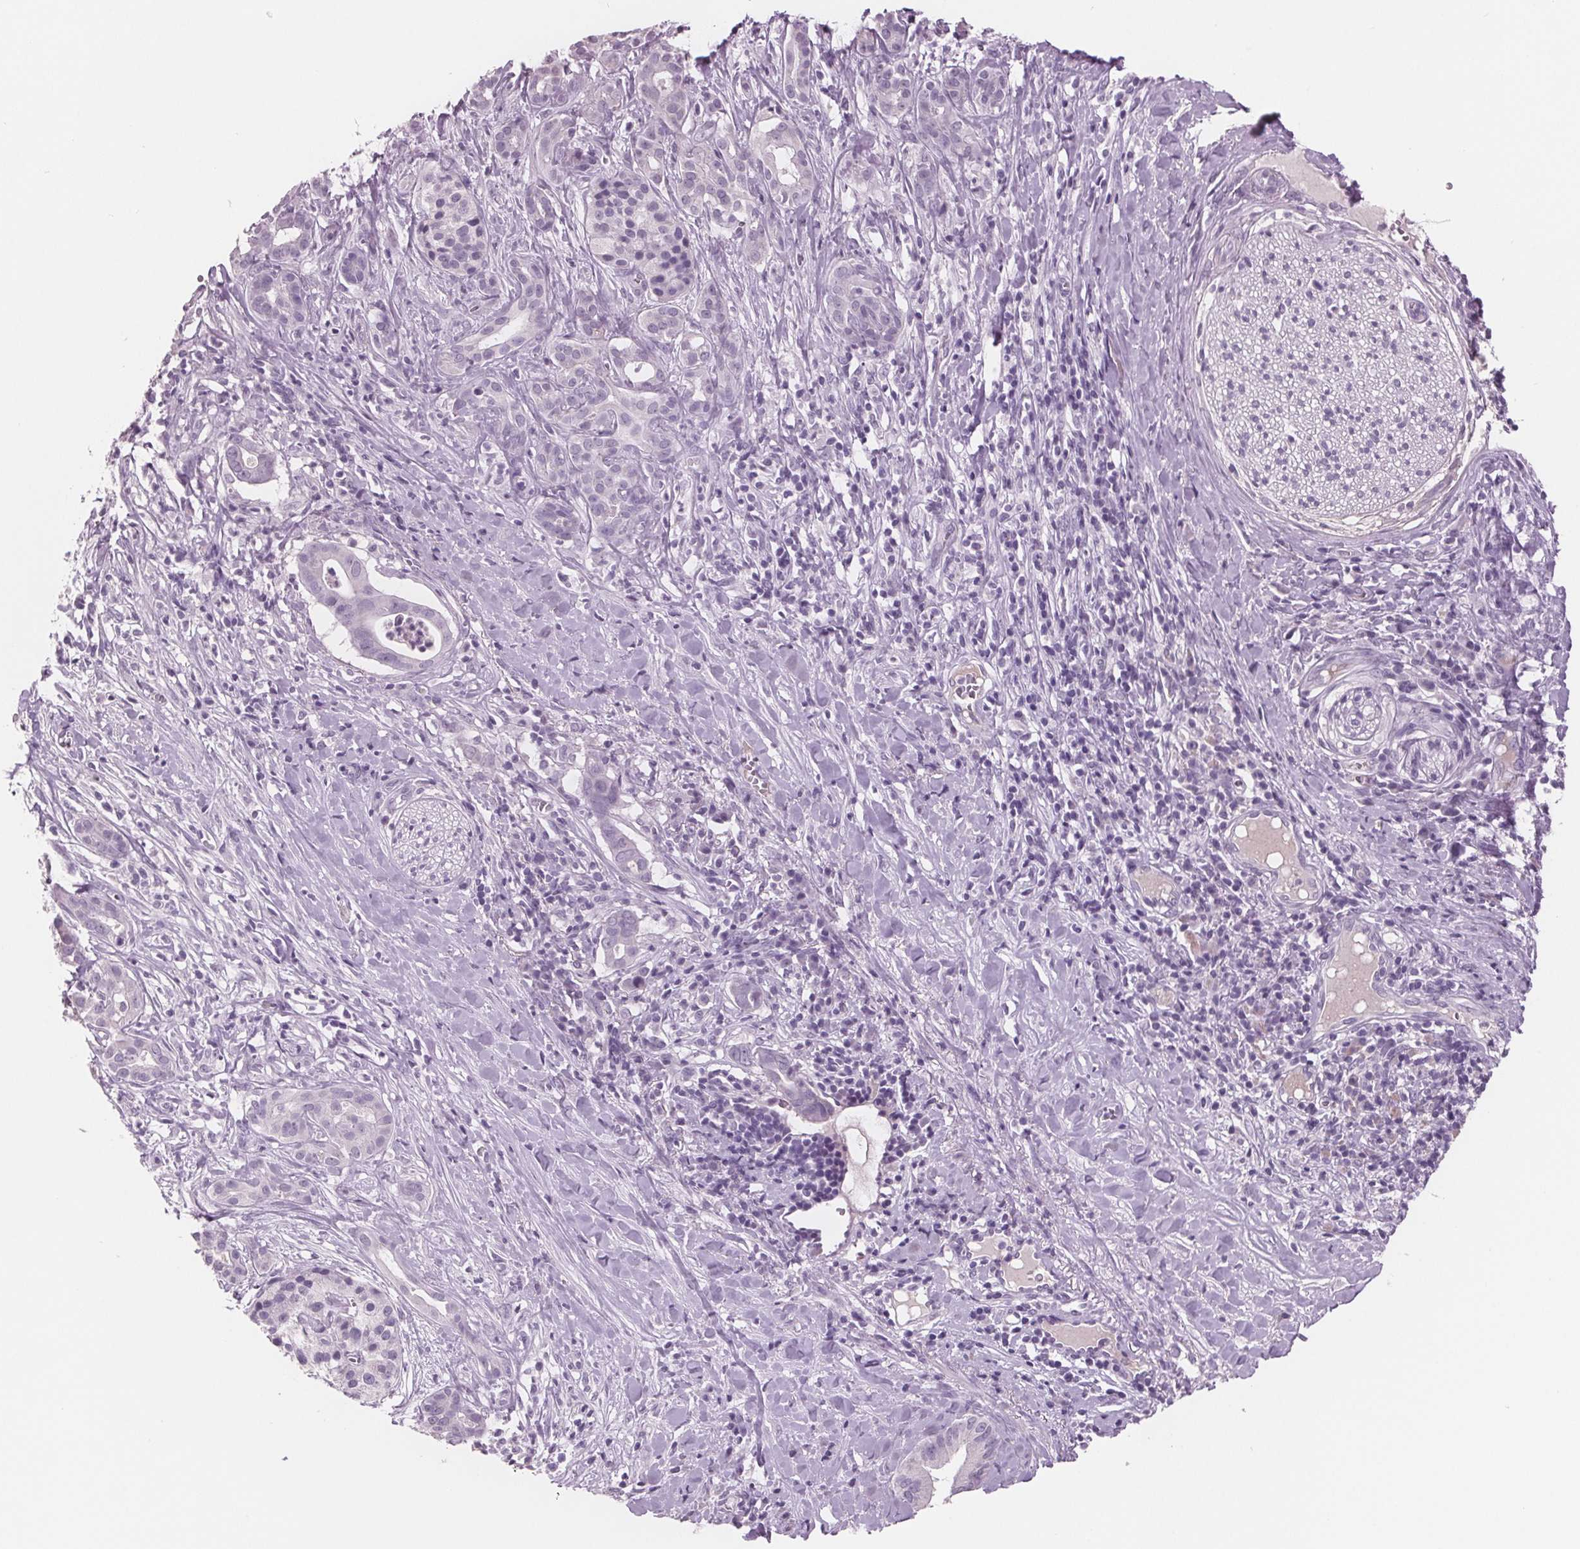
{"staining": {"intensity": "negative", "quantity": "none", "location": "none"}, "tissue": "pancreatic cancer", "cell_type": "Tumor cells", "image_type": "cancer", "snomed": [{"axis": "morphology", "description": "Adenocarcinoma, NOS"}, {"axis": "topography", "description": "Pancreas"}], "caption": "Immunohistochemistry (IHC) of human pancreatic adenocarcinoma demonstrates no expression in tumor cells. The staining is performed using DAB (3,3'-diaminobenzidine) brown chromogen with nuclei counter-stained in using hematoxylin.", "gene": "AMBP", "patient": {"sex": "male", "age": 61}}